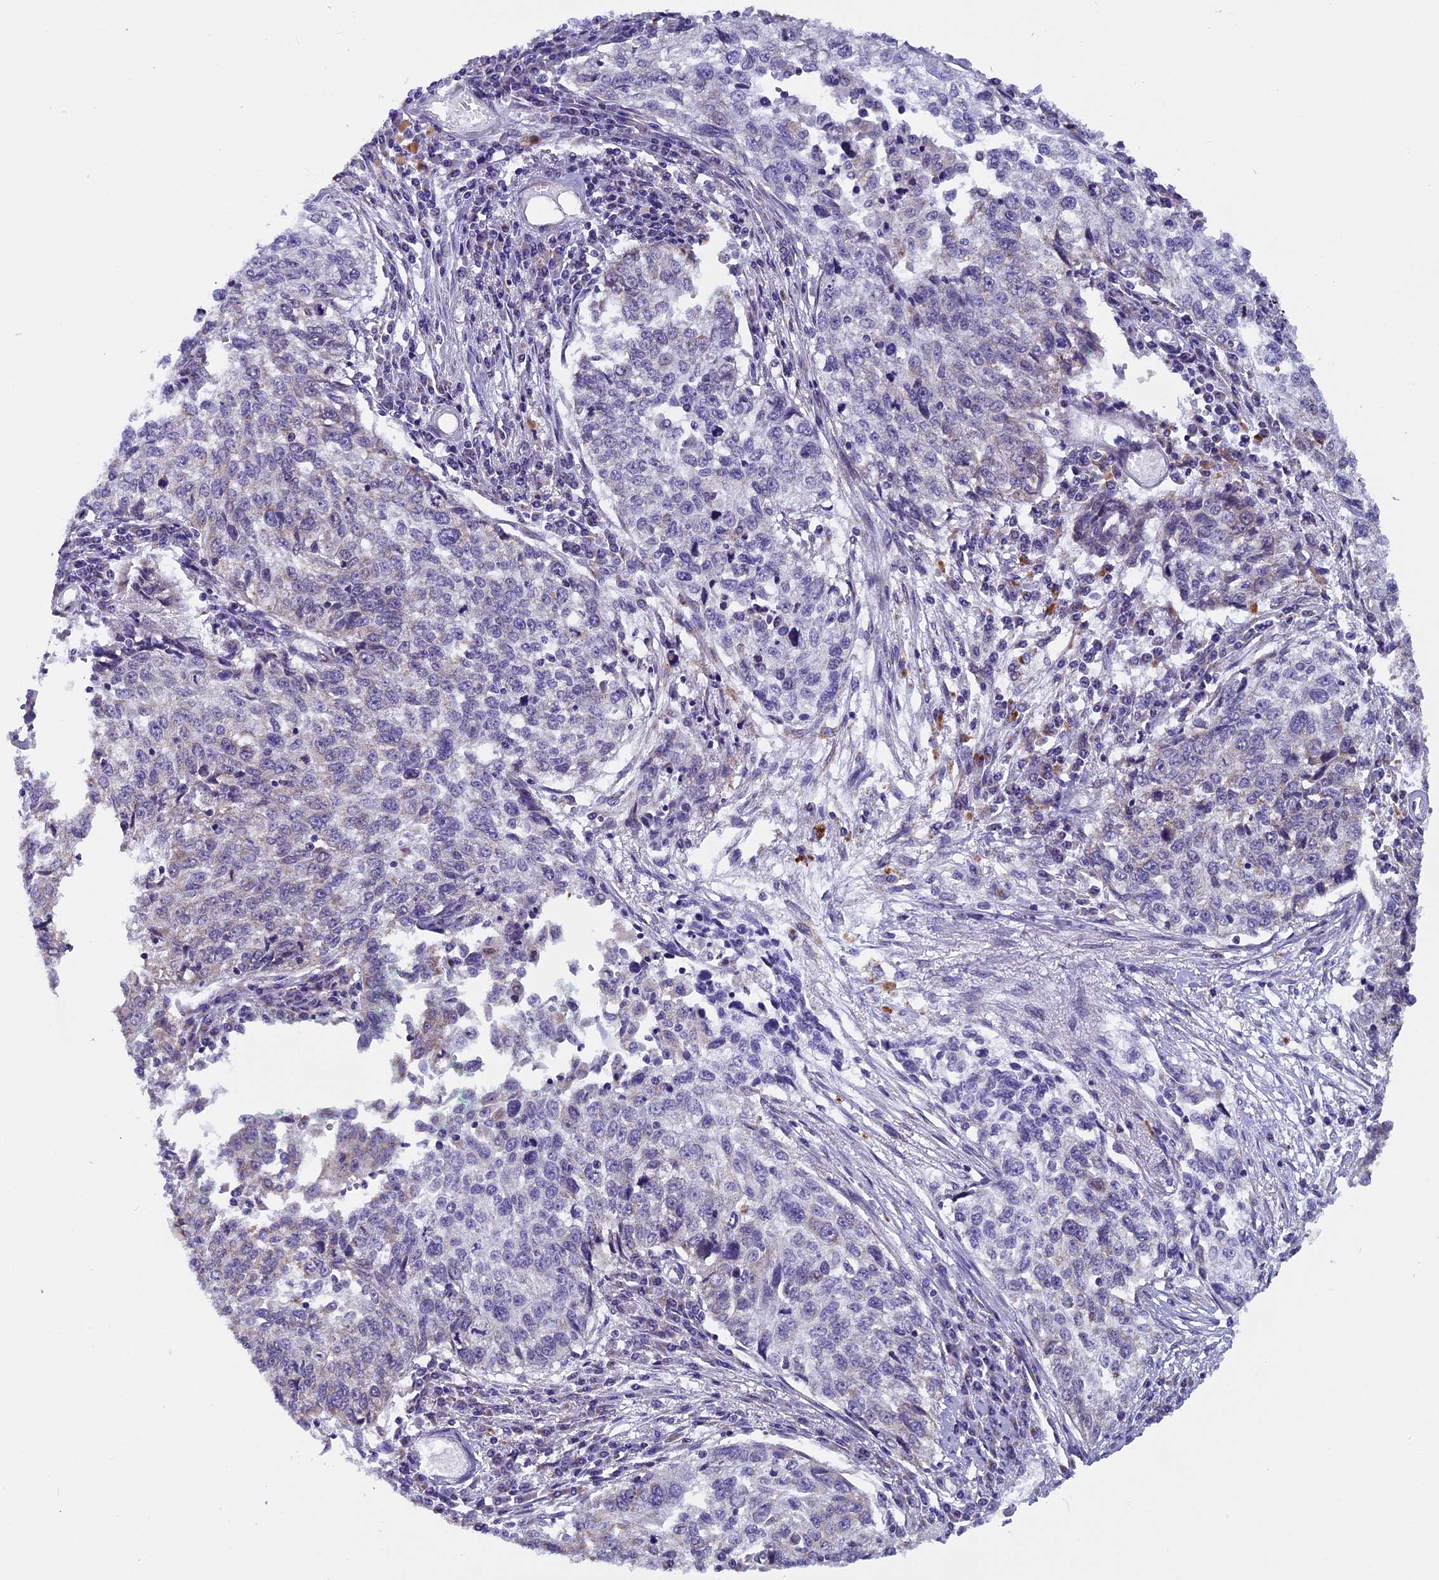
{"staining": {"intensity": "negative", "quantity": "none", "location": "none"}, "tissue": "cervical cancer", "cell_type": "Tumor cells", "image_type": "cancer", "snomed": [{"axis": "morphology", "description": "Squamous cell carcinoma, NOS"}, {"axis": "topography", "description": "Cervix"}], "caption": "The immunohistochemistry (IHC) histopathology image has no significant positivity in tumor cells of cervical cancer (squamous cell carcinoma) tissue.", "gene": "ZNF317", "patient": {"sex": "female", "age": 57}}